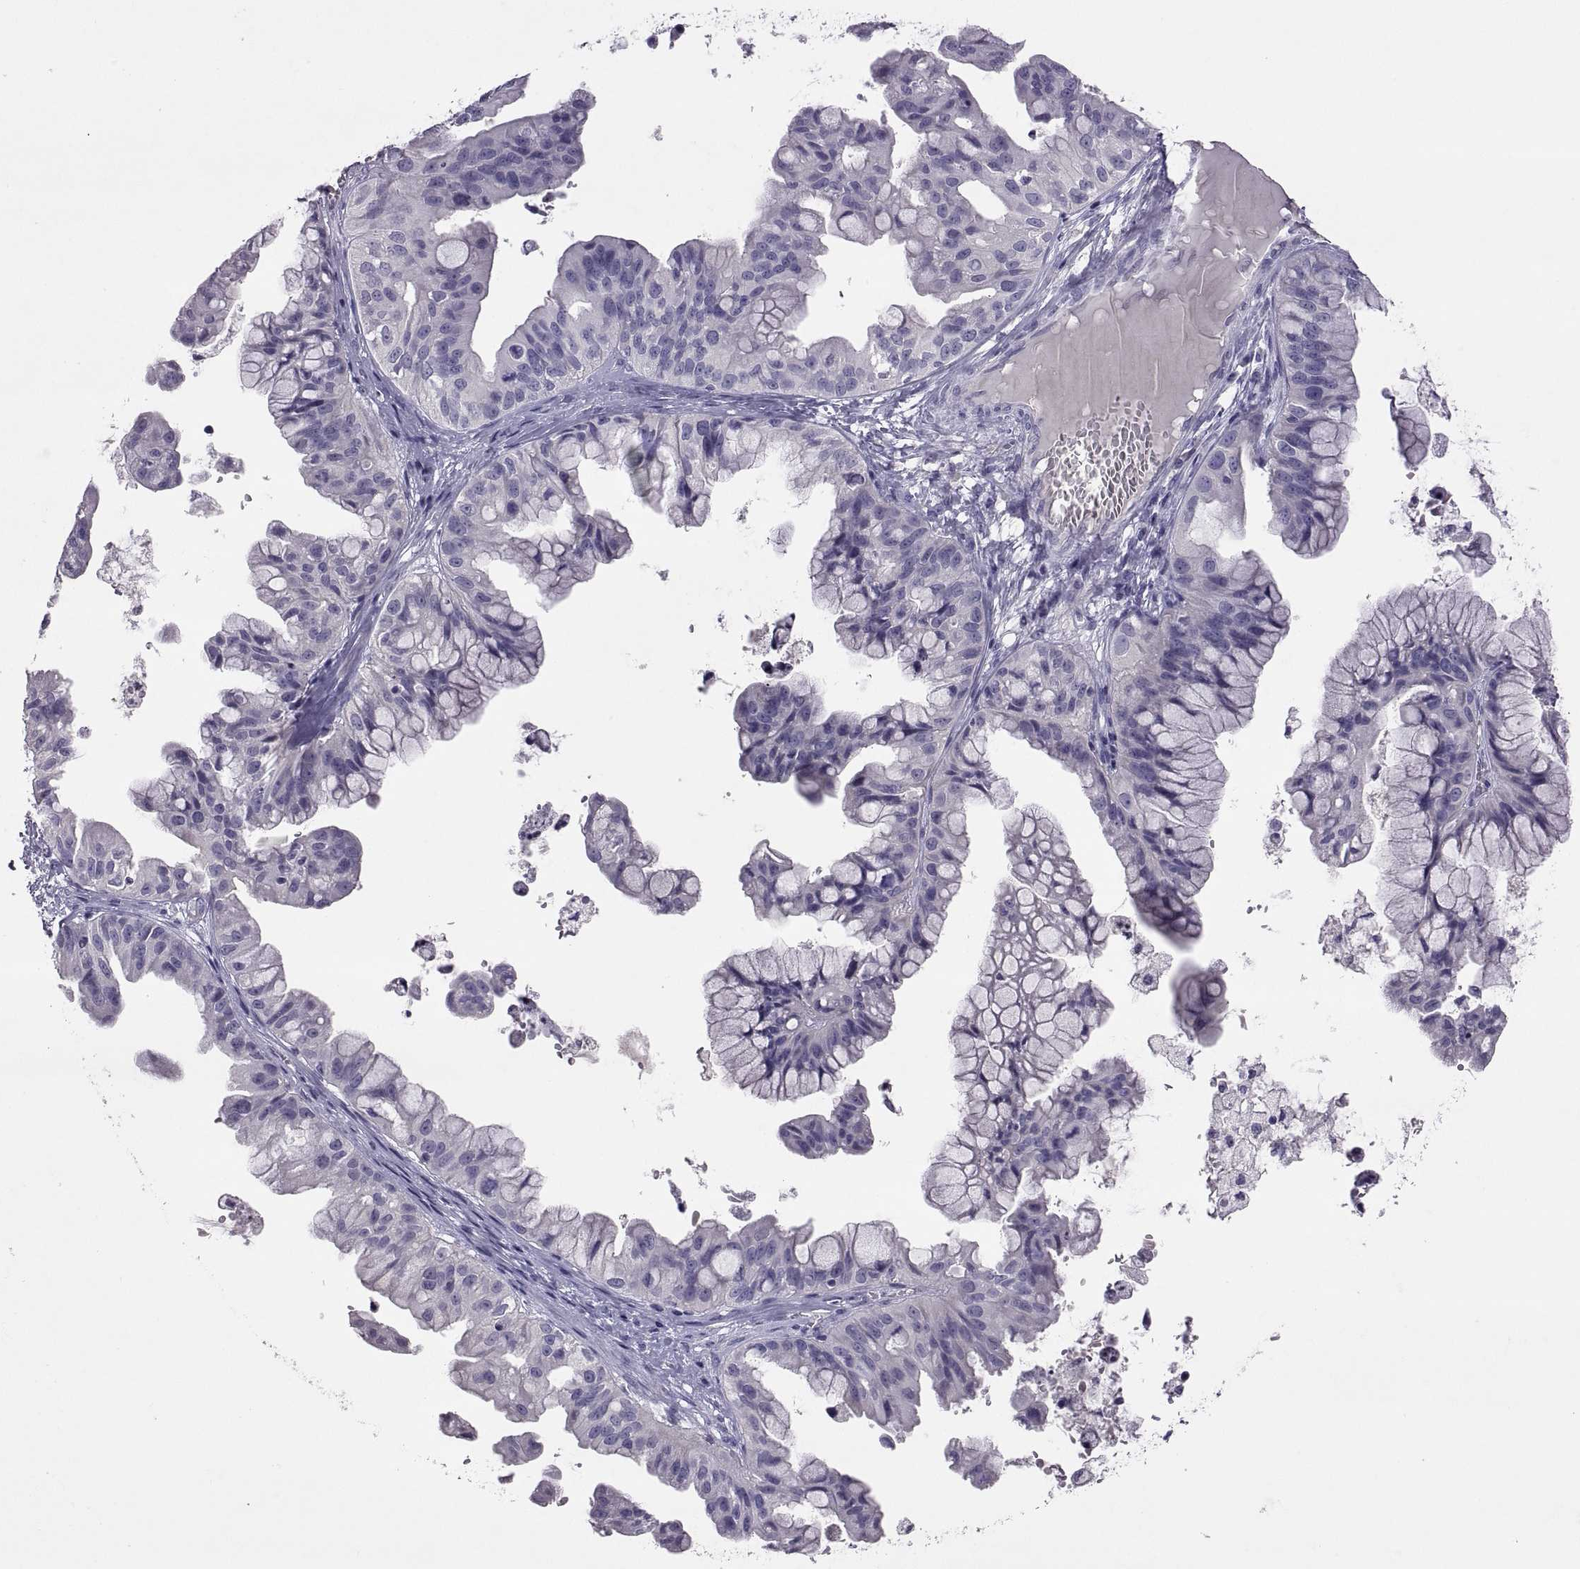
{"staining": {"intensity": "negative", "quantity": "none", "location": "none"}, "tissue": "ovarian cancer", "cell_type": "Tumor cells", "image_type": "cancer", "snomed": [{"axis": "morphology", "description": "Cystadenocarcinoma, mucinous, NOS"}, {"axis": "topography", "description": "Ovary"}], "caption": "Ovarian cancer was stained to show a protein in brown. There is no significant positivity in tumor cells. (DAB immunohistochemistry (IHC) visualized using brightfield microscopy, high magnification).", "gene": "TBX19", "patient": {"sex": "female", "age": 76}}